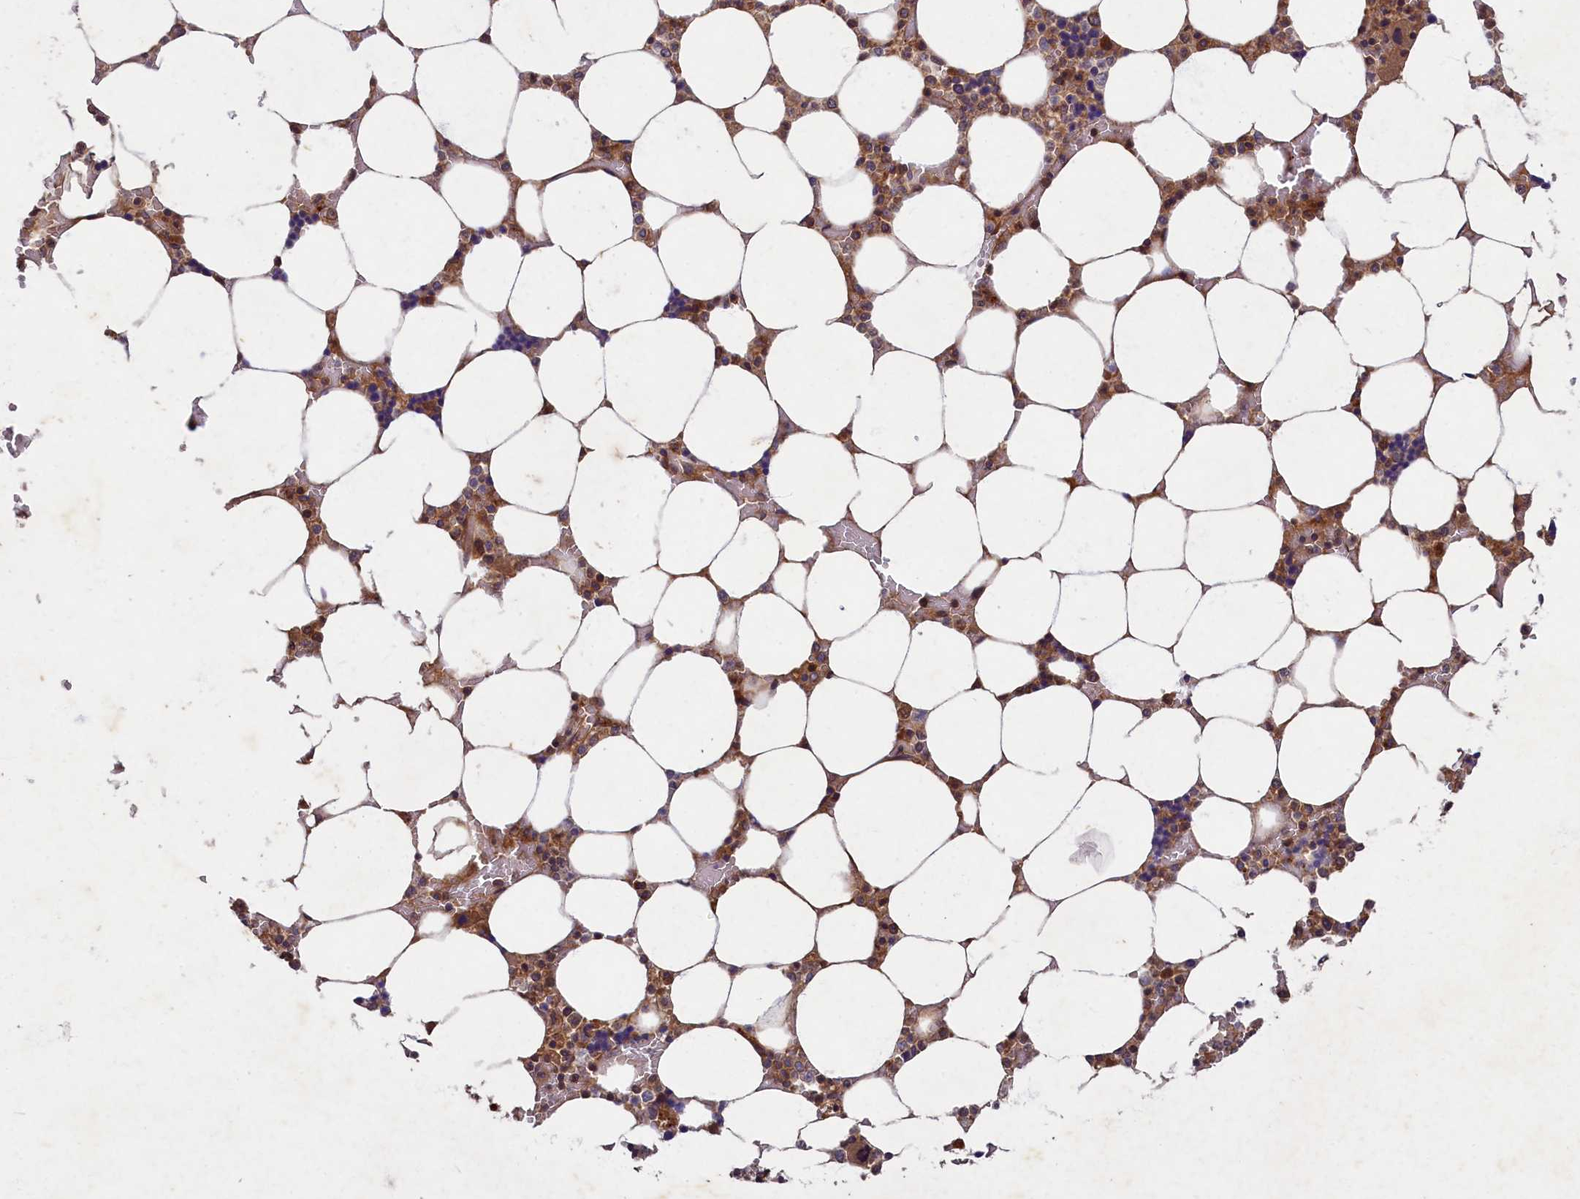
{"staining": {"intensity": "moderate", "quantity": "25%-75%", "location": "cytoplasmic/membranous"}, "tissue": "bone marrow", "cell_type": "Hematopoietic cells", "image_type": "normal", "snomed": [{"axis": "morphology", "description": "Normal tissue, NOS"}, {"axis": "topography", "description": "Bone marrow"}], "caption": "A medium amount of moderate cytoplasmic/membranous staining is present in about 25%-75% of hematopoietic cells in unremarkable bone marrow. The staining is performed using DAB brown chromogen to label protein expression. The nuclei are counter-stained blue using hematoxylin.", "gene": "BICD1", "patient": {"sex": "male", "age": 64}}